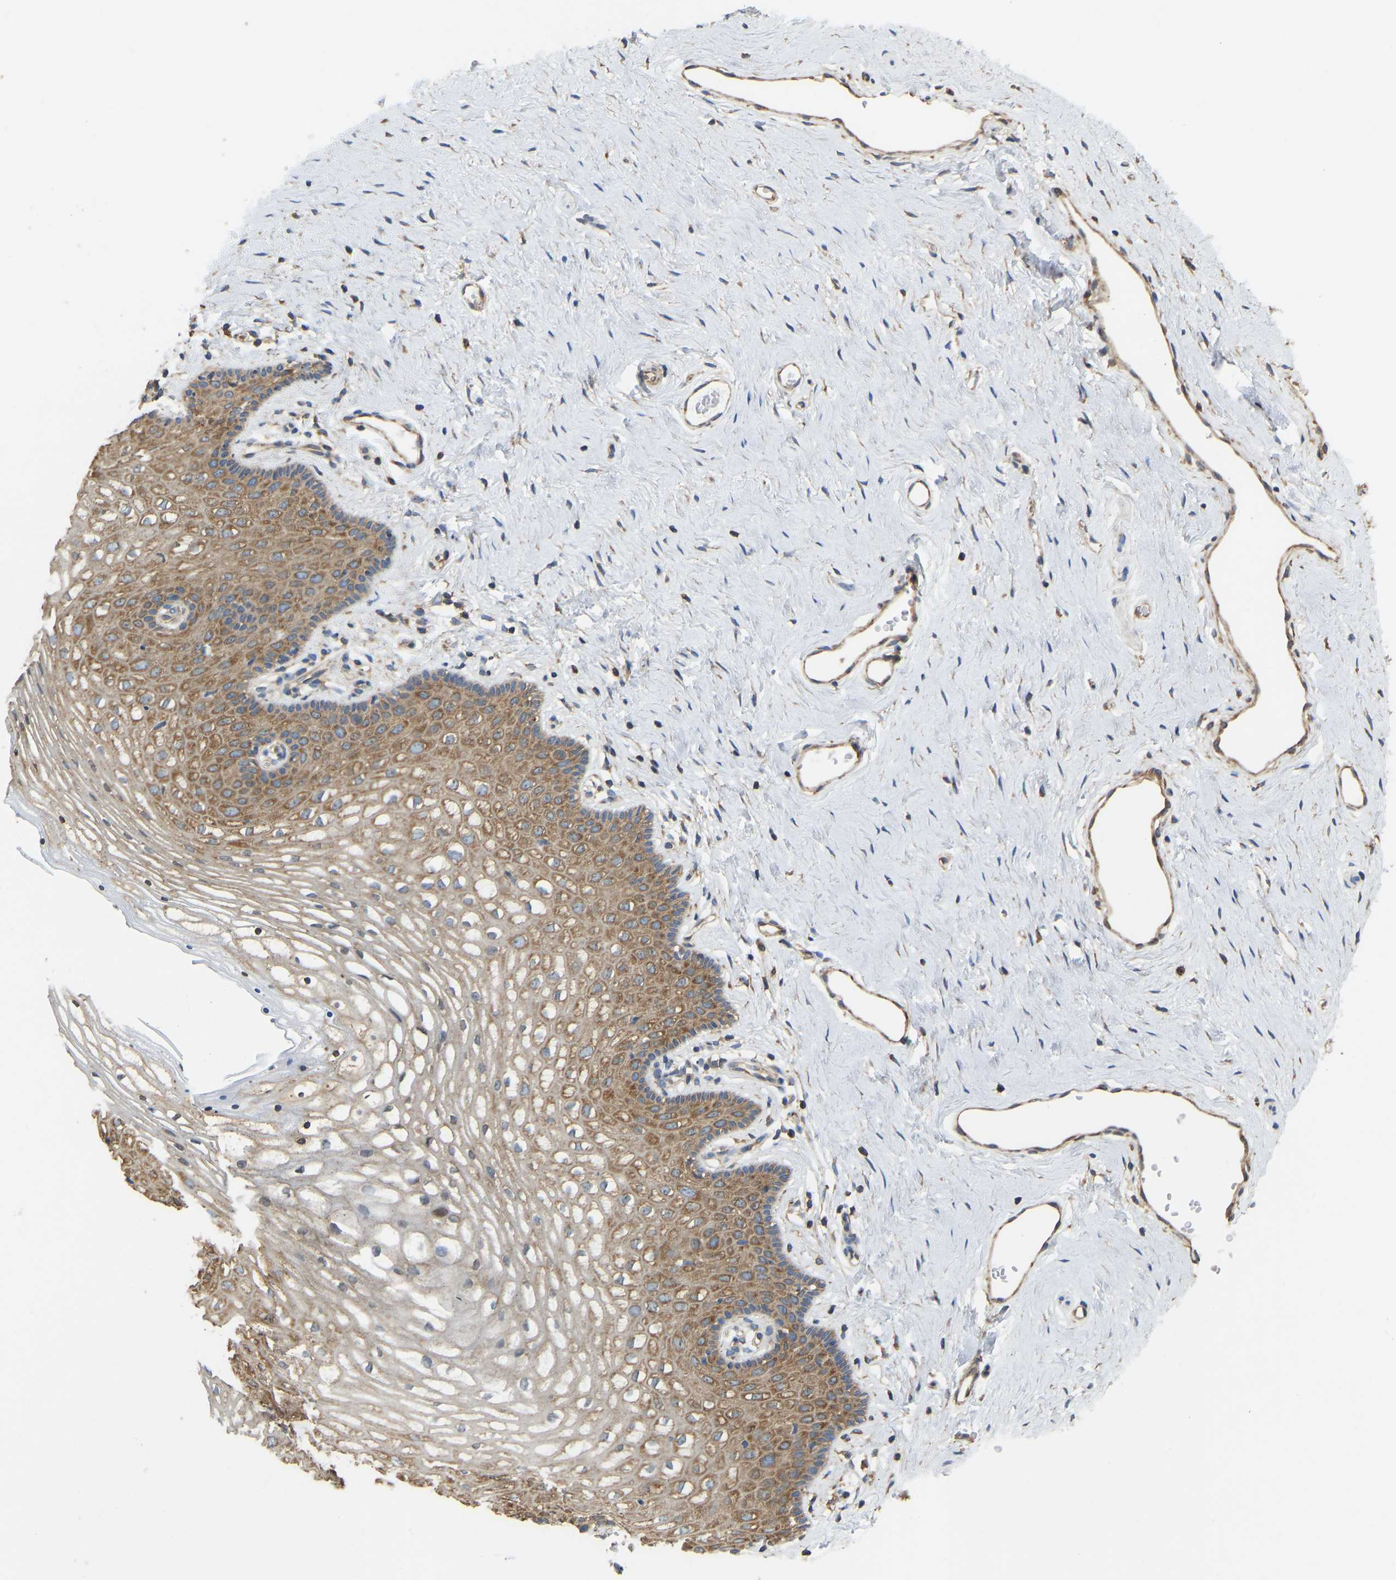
{"staining": {"intensity": "moderate", "quantity": ">75%", "location": "cytoplasmic/membranous"}, "tissue": "vagina", "cell_type": "Squamous epithelial cells", "image_type": "normal", "snomed": [{"axis": "morphology", "description": "Normal tissue, NOS"}, {"axis": "topography", "description": "Vagina"}], "caption": "Immunohistochemistry staining of benign vagina, which displays medium levels of moderate cytoplasmic/membranous positivity in approximately >75% of squamous epithelial cells indicating moderate cytoplasmic/membranous protein expression. The staining was performed using DAB (brown) for protein detection and nuclei were counterstained in hematoxylin (blue).", "gene": "RPS6KB2", "patient": {"sex": "female", "age": 32}}